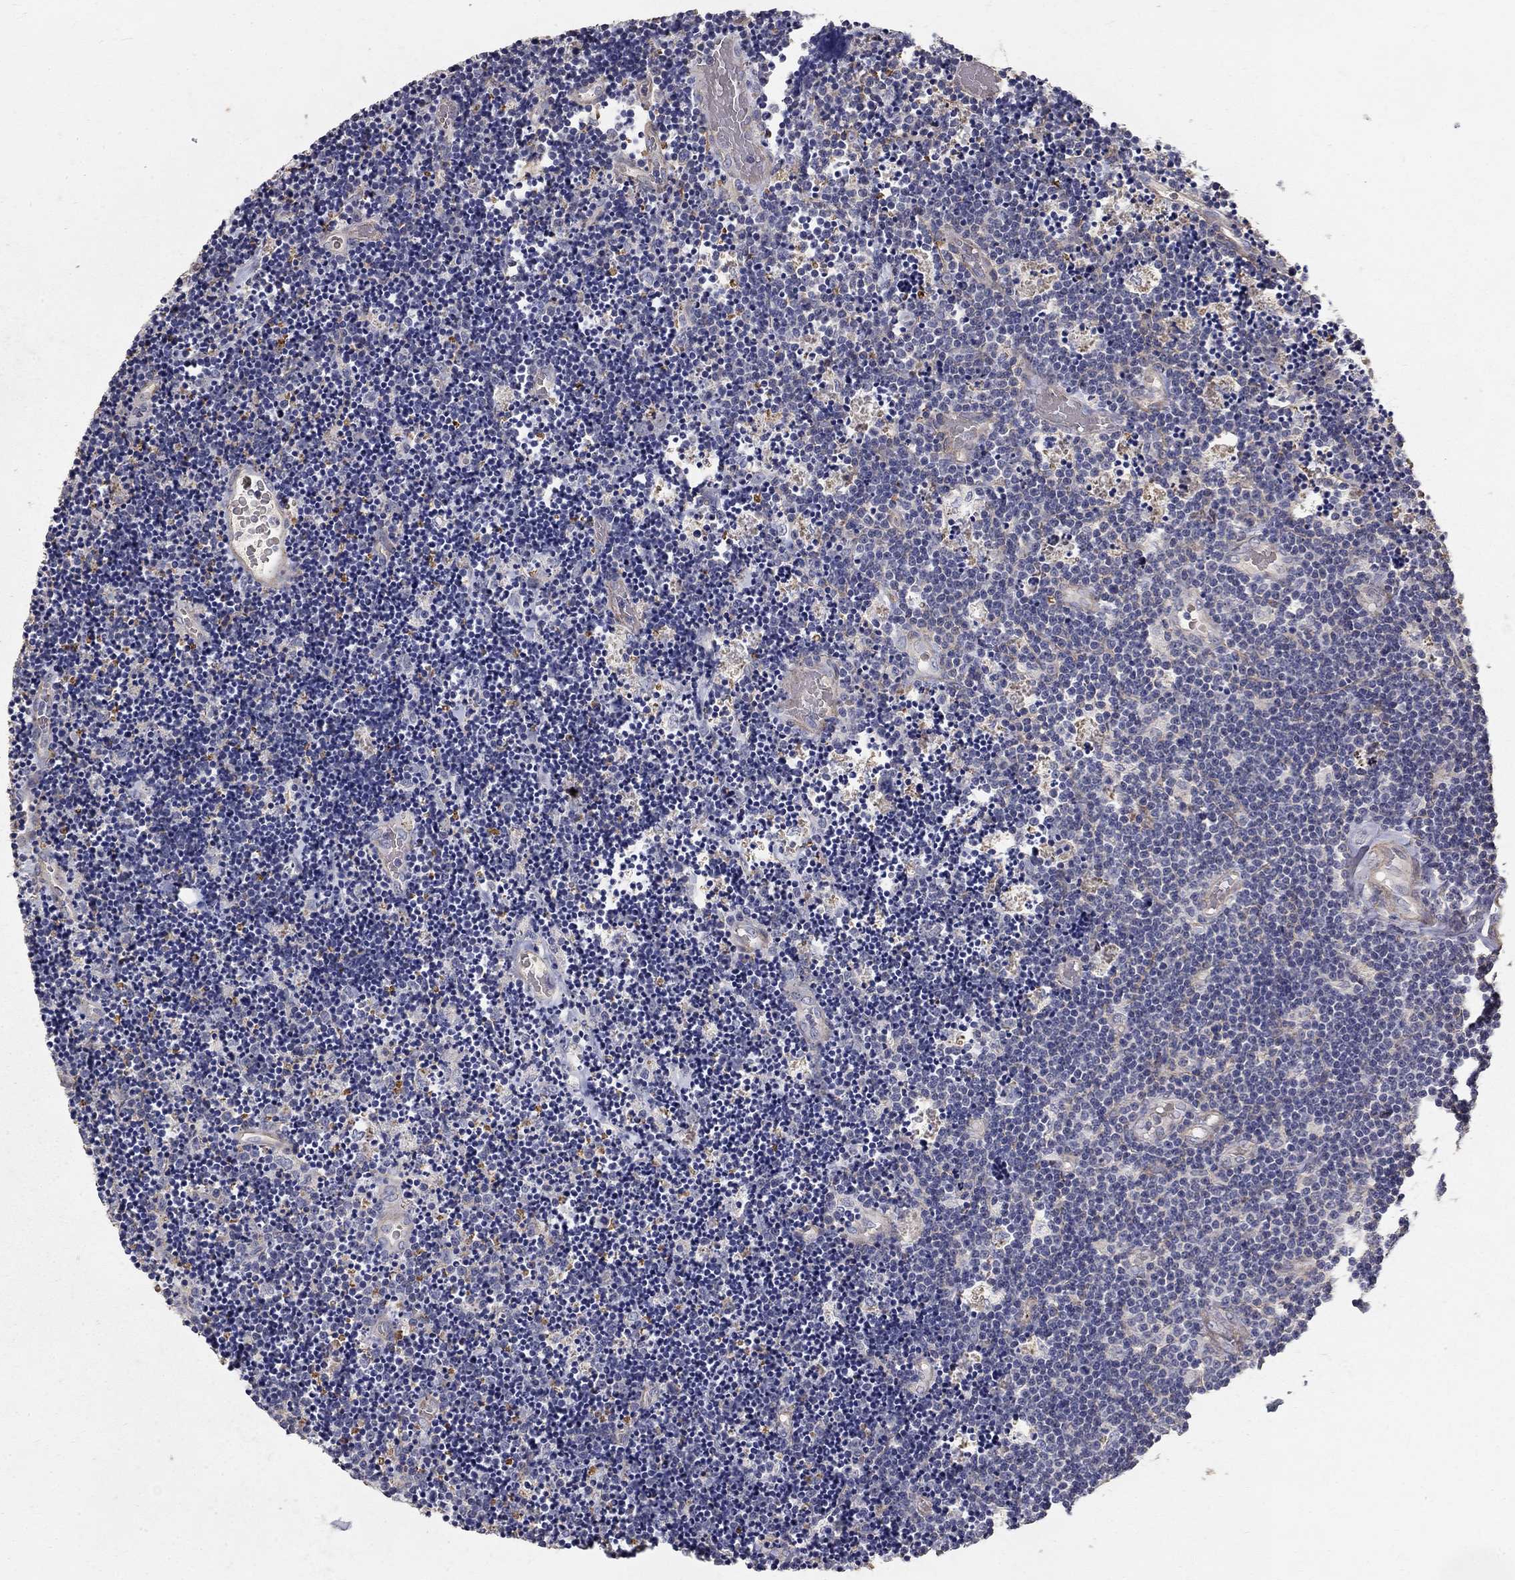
{"staining": {"intensity": "negative", "quantity": "none", "location": "none"}, "tissue": "lymphoma", "cell_type": "Tumor cells", "image_type": "cancer", "snomed": [{"axis": "morphology", "description": "Malignant lymphoma, non-Hodgkin's type, Low grade"}, {"axis": "topography", "description": "Brain"}], "caption": "The image exhibits no significant positivity in tumor cells of lymphoma.", "gene": "MPP2", "patient": {"sex": "female", "age": 66}}